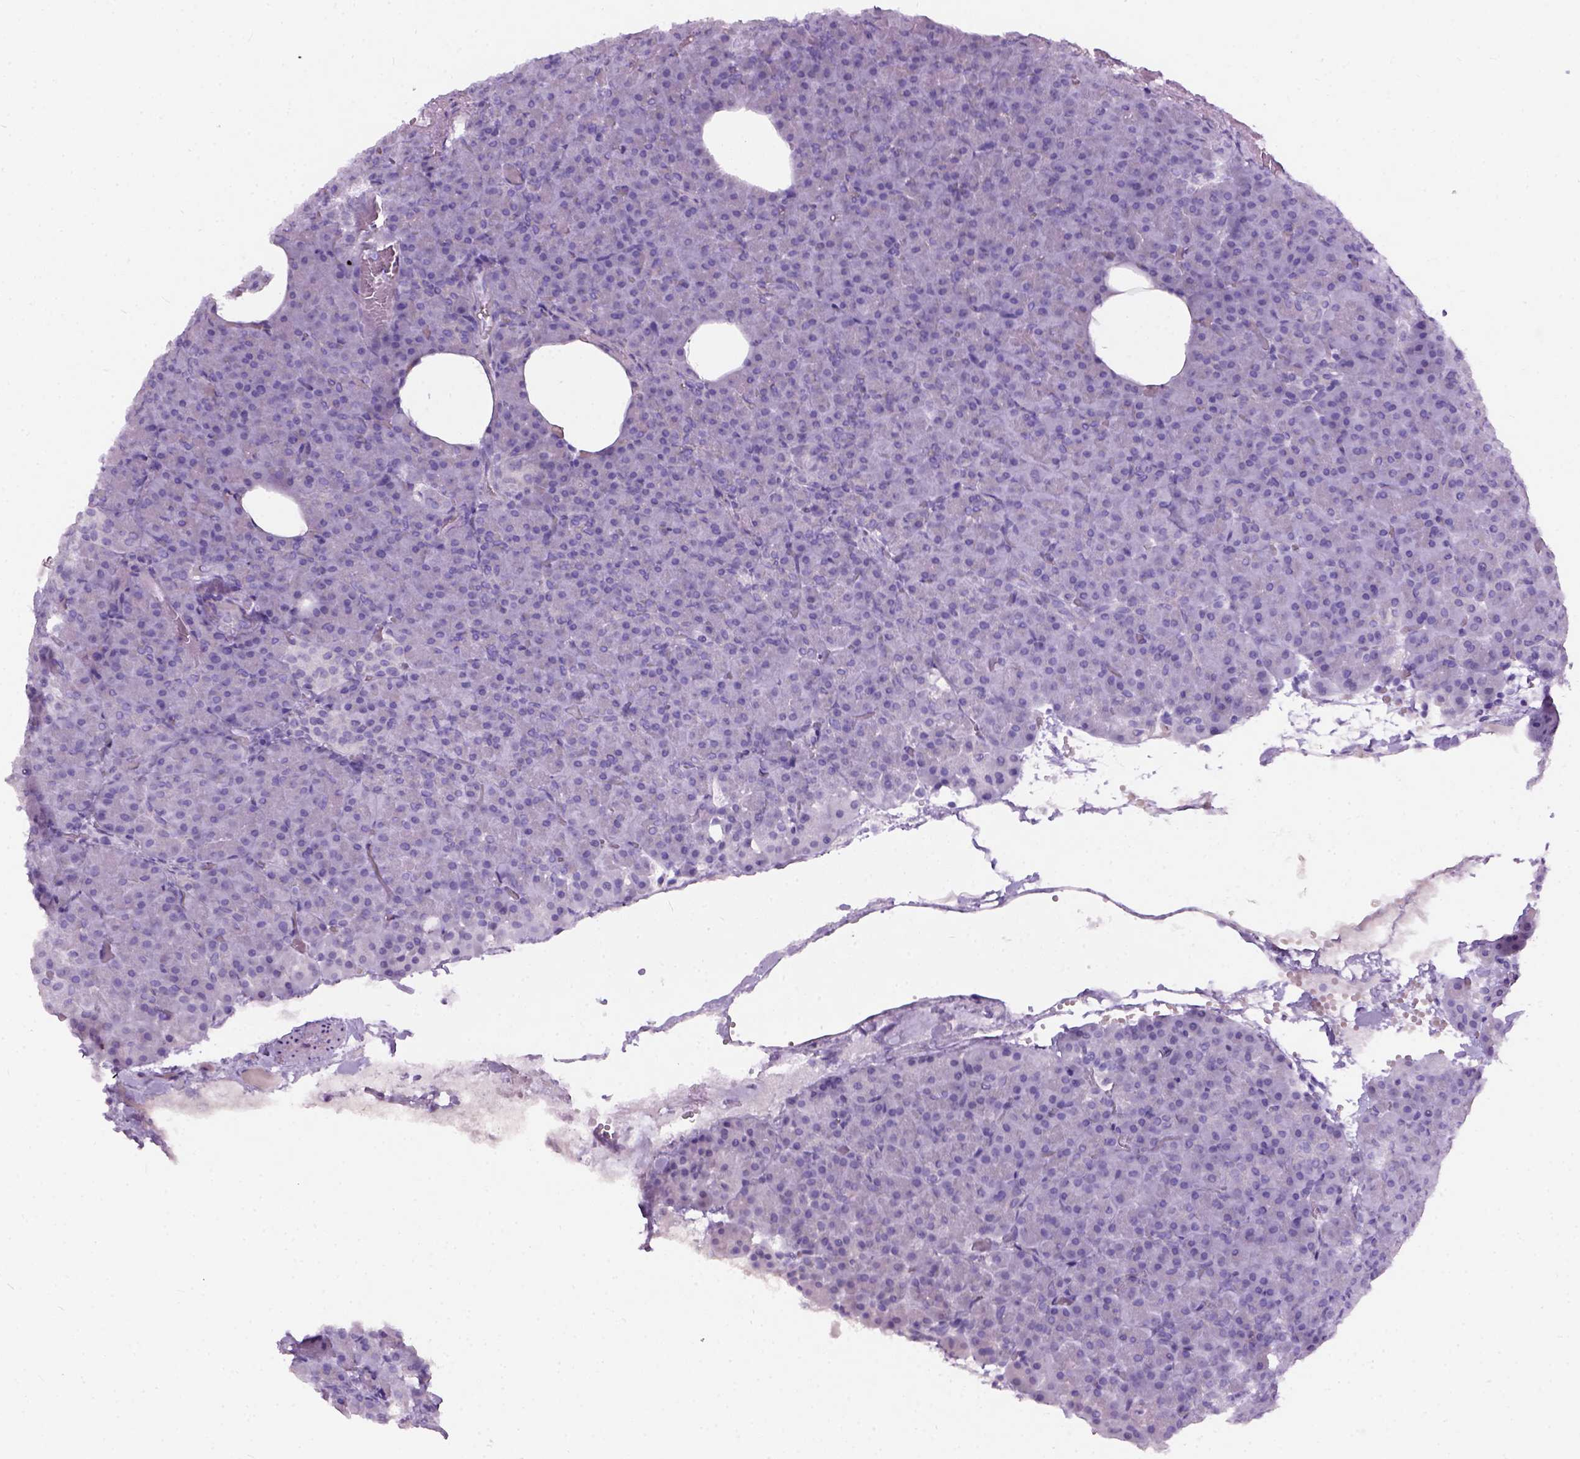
{"staining": {"intensity": "negative", "quantity": "none", "location": "none"}, "tissue": "pancreas", "cell_type": "Exocrine glandular cells", "image_type": "normal", "snomed": [{"axis": "morphology", "description": "Normal tissue, NOS"}, {"axis": "topography", "description": "Pancreas"}], "caption": "High magnification brightfield microscopy of benign pancreas stained with DAB (3,3'-diaminobenzidine) (brown) and counterstained with hematoxylin (blue): exocrine glandular cells show no significant staining.", "gene": "AXDND1", "patient": {"sex": "female", "age": 74}}